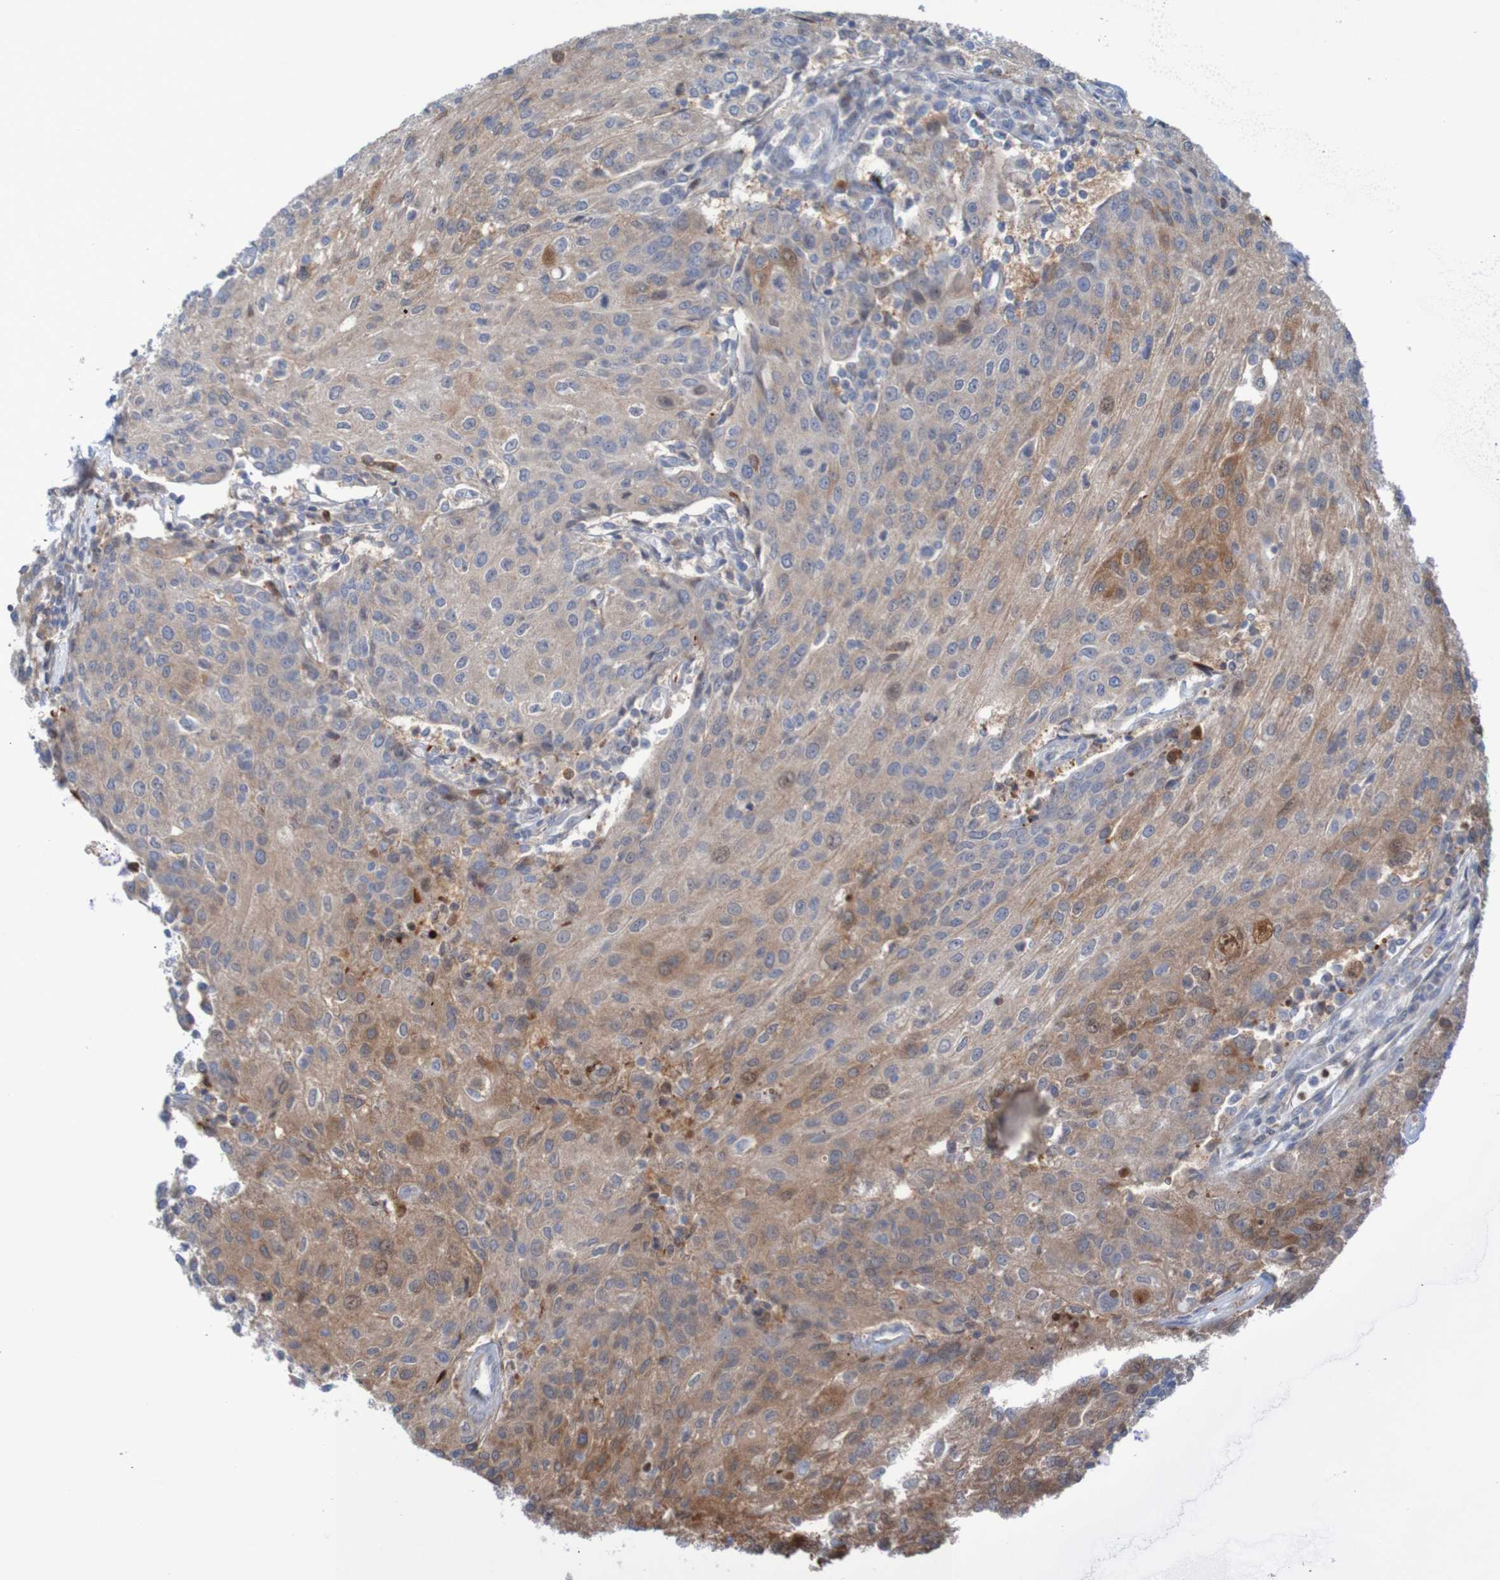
{"staining": {"intensity": "moderate", "quantity": "25%-75%", "location": "cytoplasmic/membranous"}, "tissue": "urothelial cancer", "cell_type": "Tumor cells", "image_type": "cancer", "snomed": [{"axis": "morphology", "description": "Urothelial carcinoma, High grade"}, {"axis": "topography", "description": "Urinary bladder"}], "caption": "Moderate cytoplasmic/membranous protein positivity is present in about 25%-75% of tumor cells in urothelial cancer.", "gene": "ANGPT4", "patient": {"sex": "female", "age": 85}}